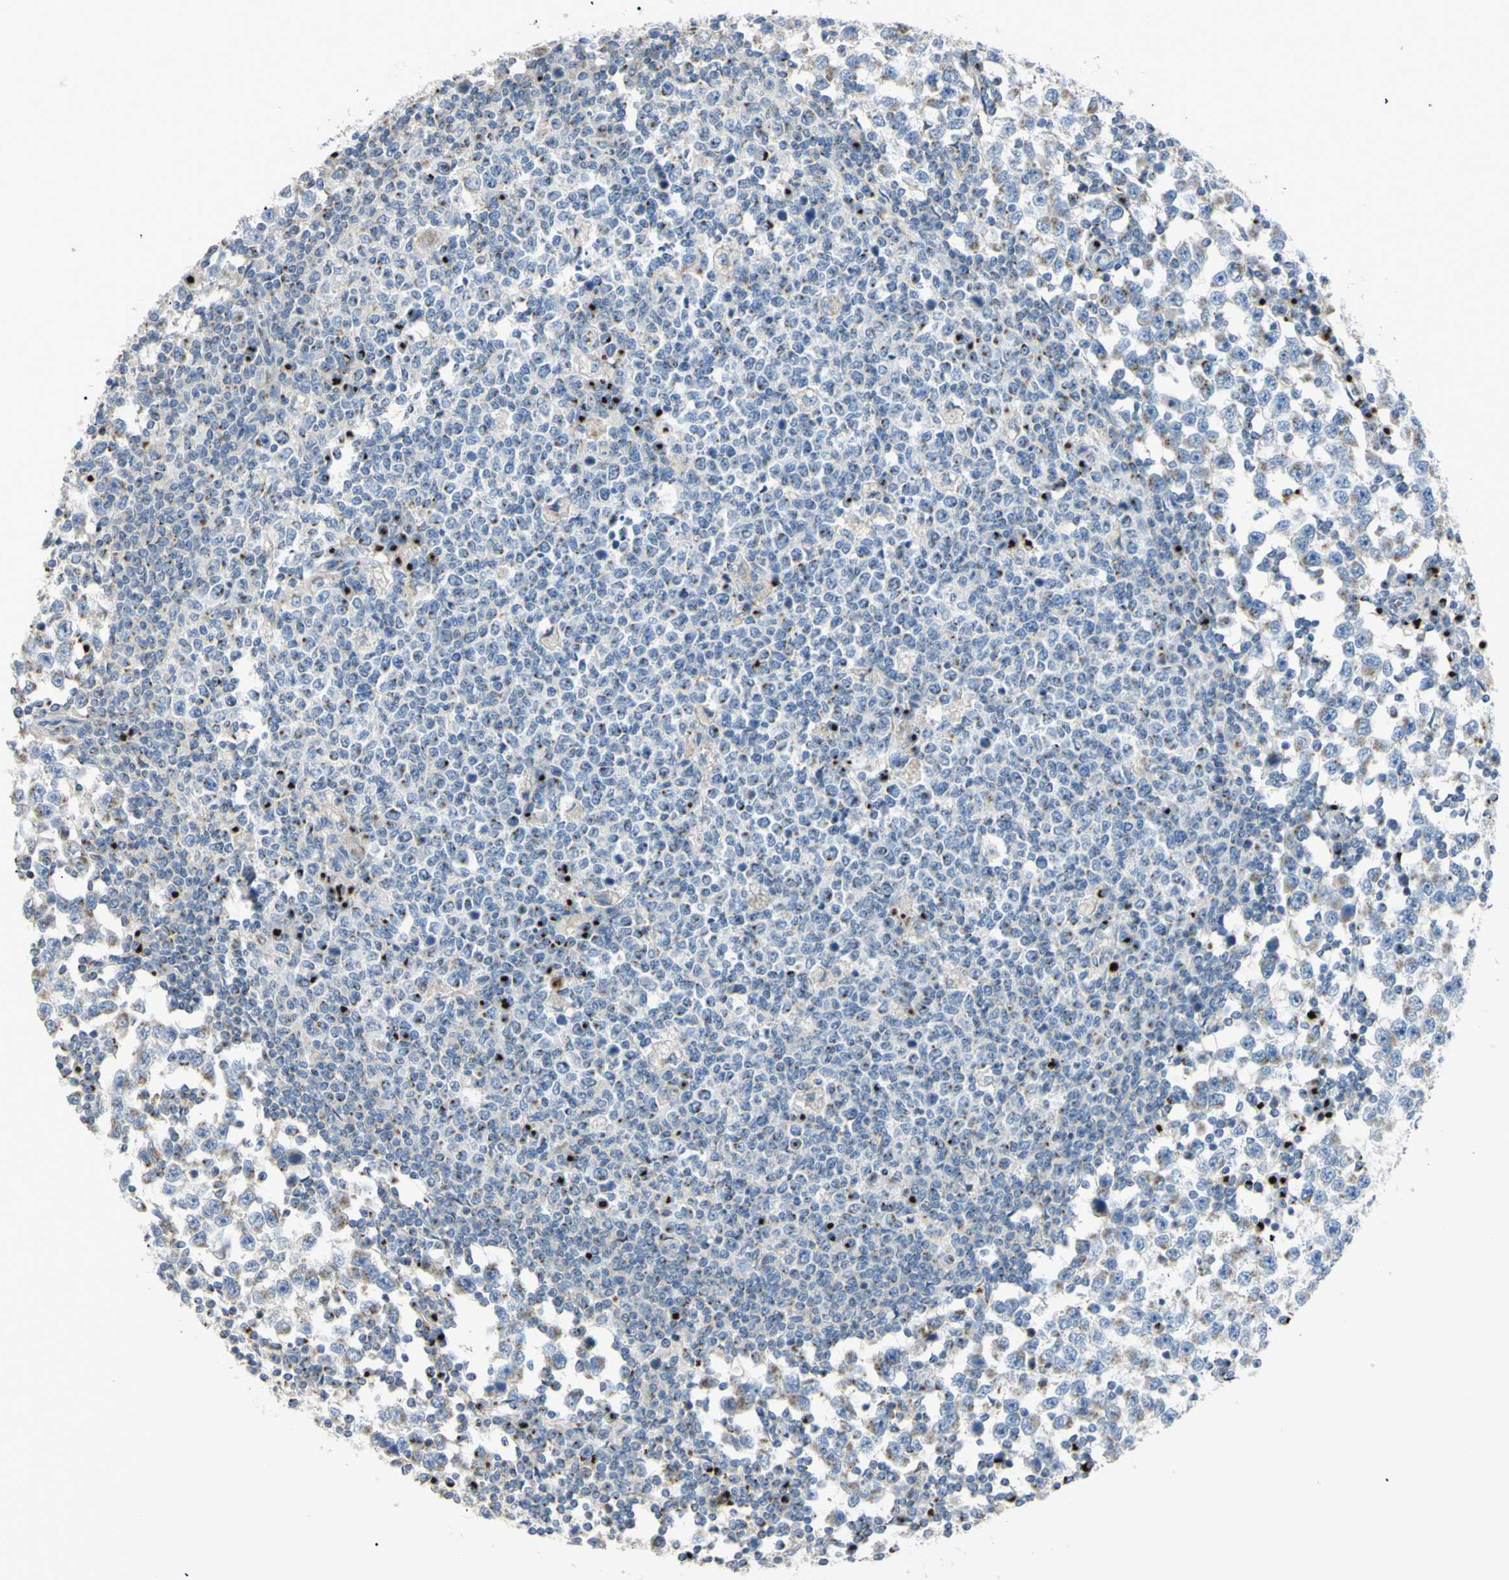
{"staining": {"intensity": "weak", "quantity": "25%-75%", "location": "cytoplasmic/membranous"}, "tissue": "testis cancer", "cell_type": "Tumor cells", "image_type": "cancer", "snomed": [{"axis": "morphology", "description": "Seminoma, NOS"}, {"axis": "topography", "description": "Testis"}], "caption": "Protein staining demonstrates weak cytoplasmic/membranous staining in approximately 25%-75% of tumor cells in testis cancer. The staining is performed using DAB (3,3'-diaminobenzidine) brown chromogen to label protein expression. The nuclei are counter-stained blue using hematoxylin.", "gene": "B4GALT3", "patient": {"sex": "male", "age": 65}}